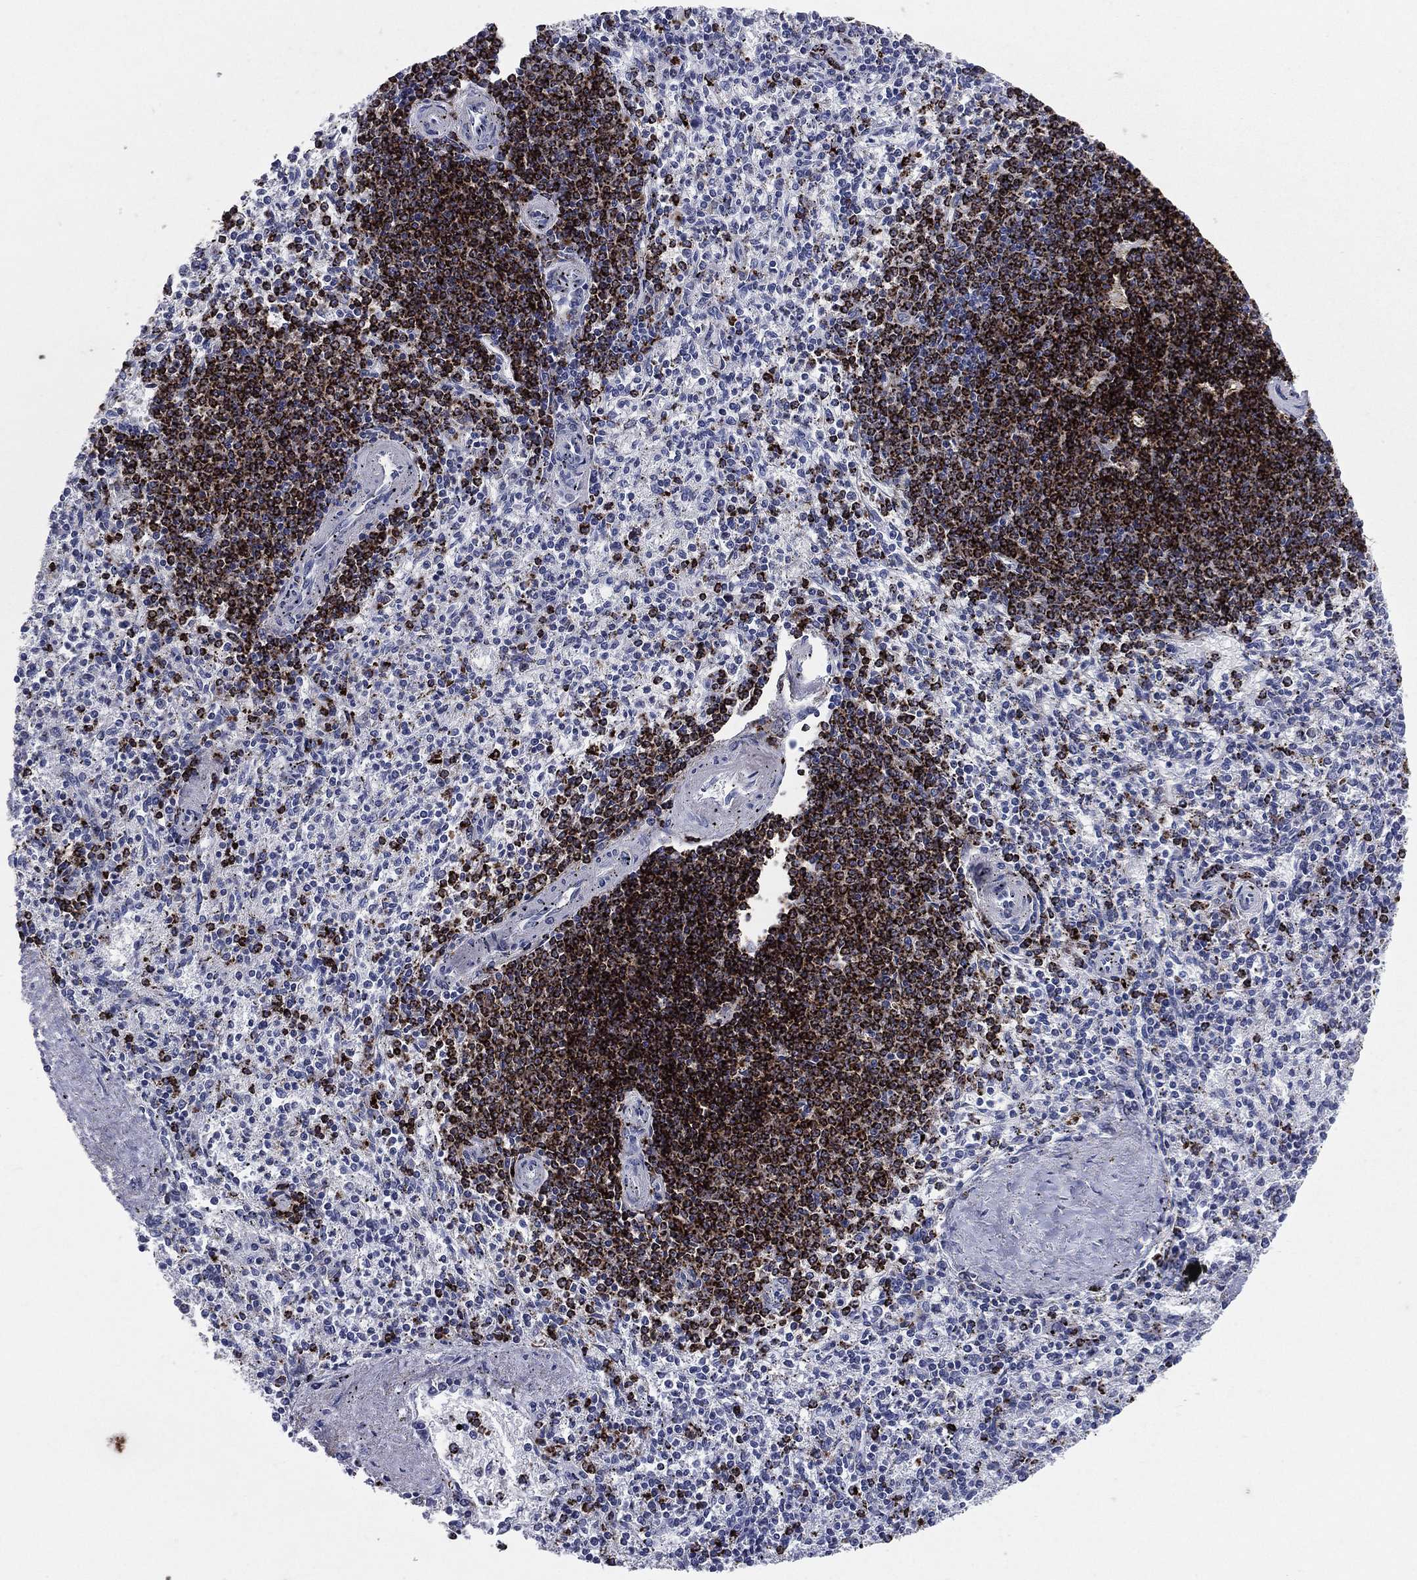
{"staining": {"intensity": "strong", "quantity": "<25%", "location": "cytoplasmic/membranous"}, "tissue": "spleen", "cell_type": "Cells in red pulp", "image_type": "normal", "snomed": [{"axis": "morphology", "description": "Normal tissue, NOS"}, {"axis": "topography", "description": "Spleen"}], "caption": "This histopathology image shows immunohistochemistry (IHC) staining of normal human spleen, with medium strong cytoplasmic/membranous expression in about <25% of cells in red pulp.", "gene": "HLA", "patient": {"sex": "female", "age": 37}}